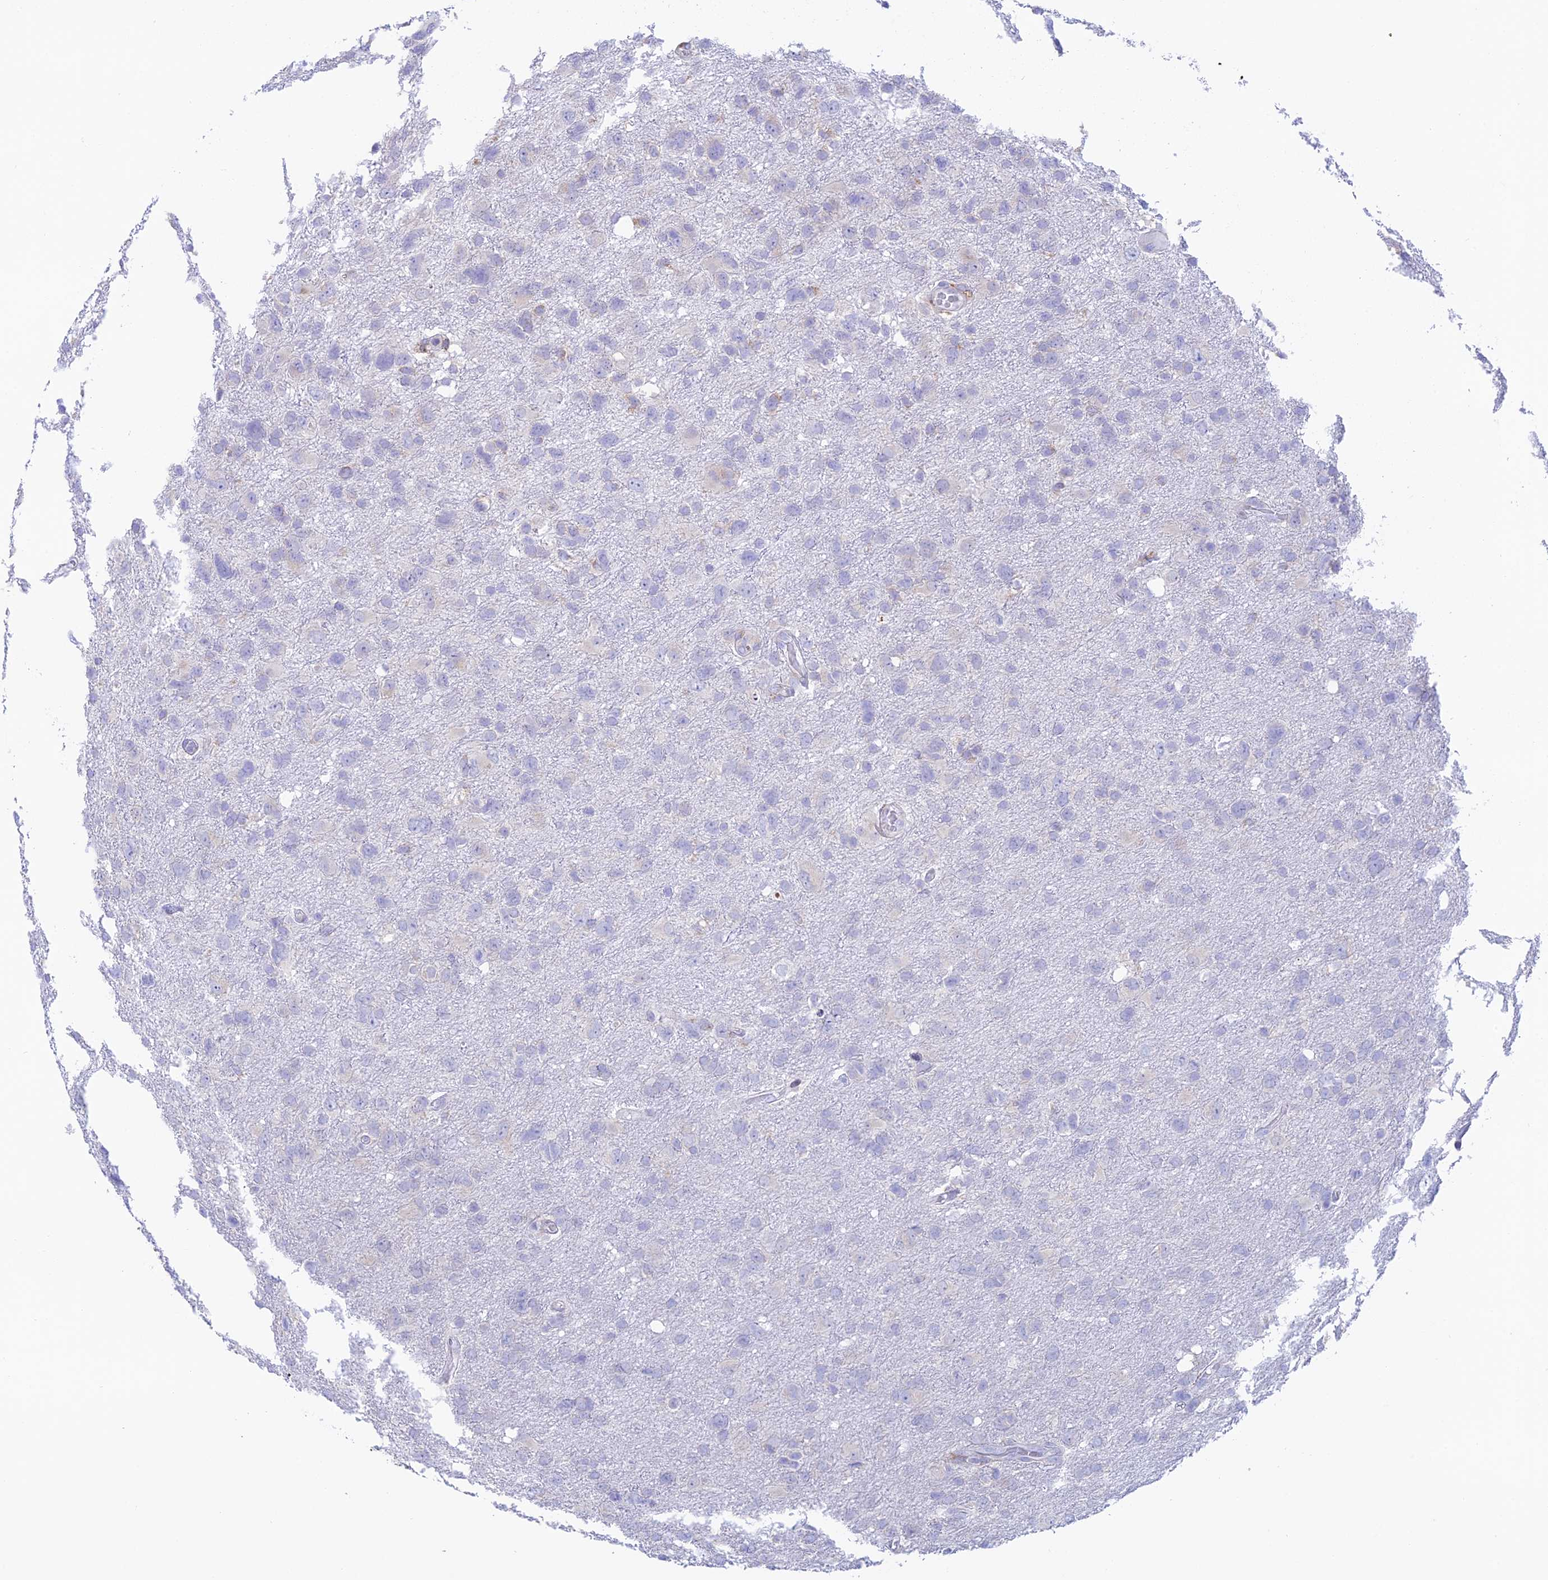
{"staining": {"intensity": "negative", "quantity": "none", "location": "none"}, "tissue": "glioma", "cell_type": "Tumor cells", "image_type": "cancer", "snomed": [{"axis": "morphology", "description": "Glioma, malignant, High grade"}, {"axis": "topography", "description": "Brain"}], "caption": "Glioma stained for a protein using IHC shows no positivity tumor cells.", "gene": "TUBGCP6", "patient": {"sex": "male", "age": 61}}